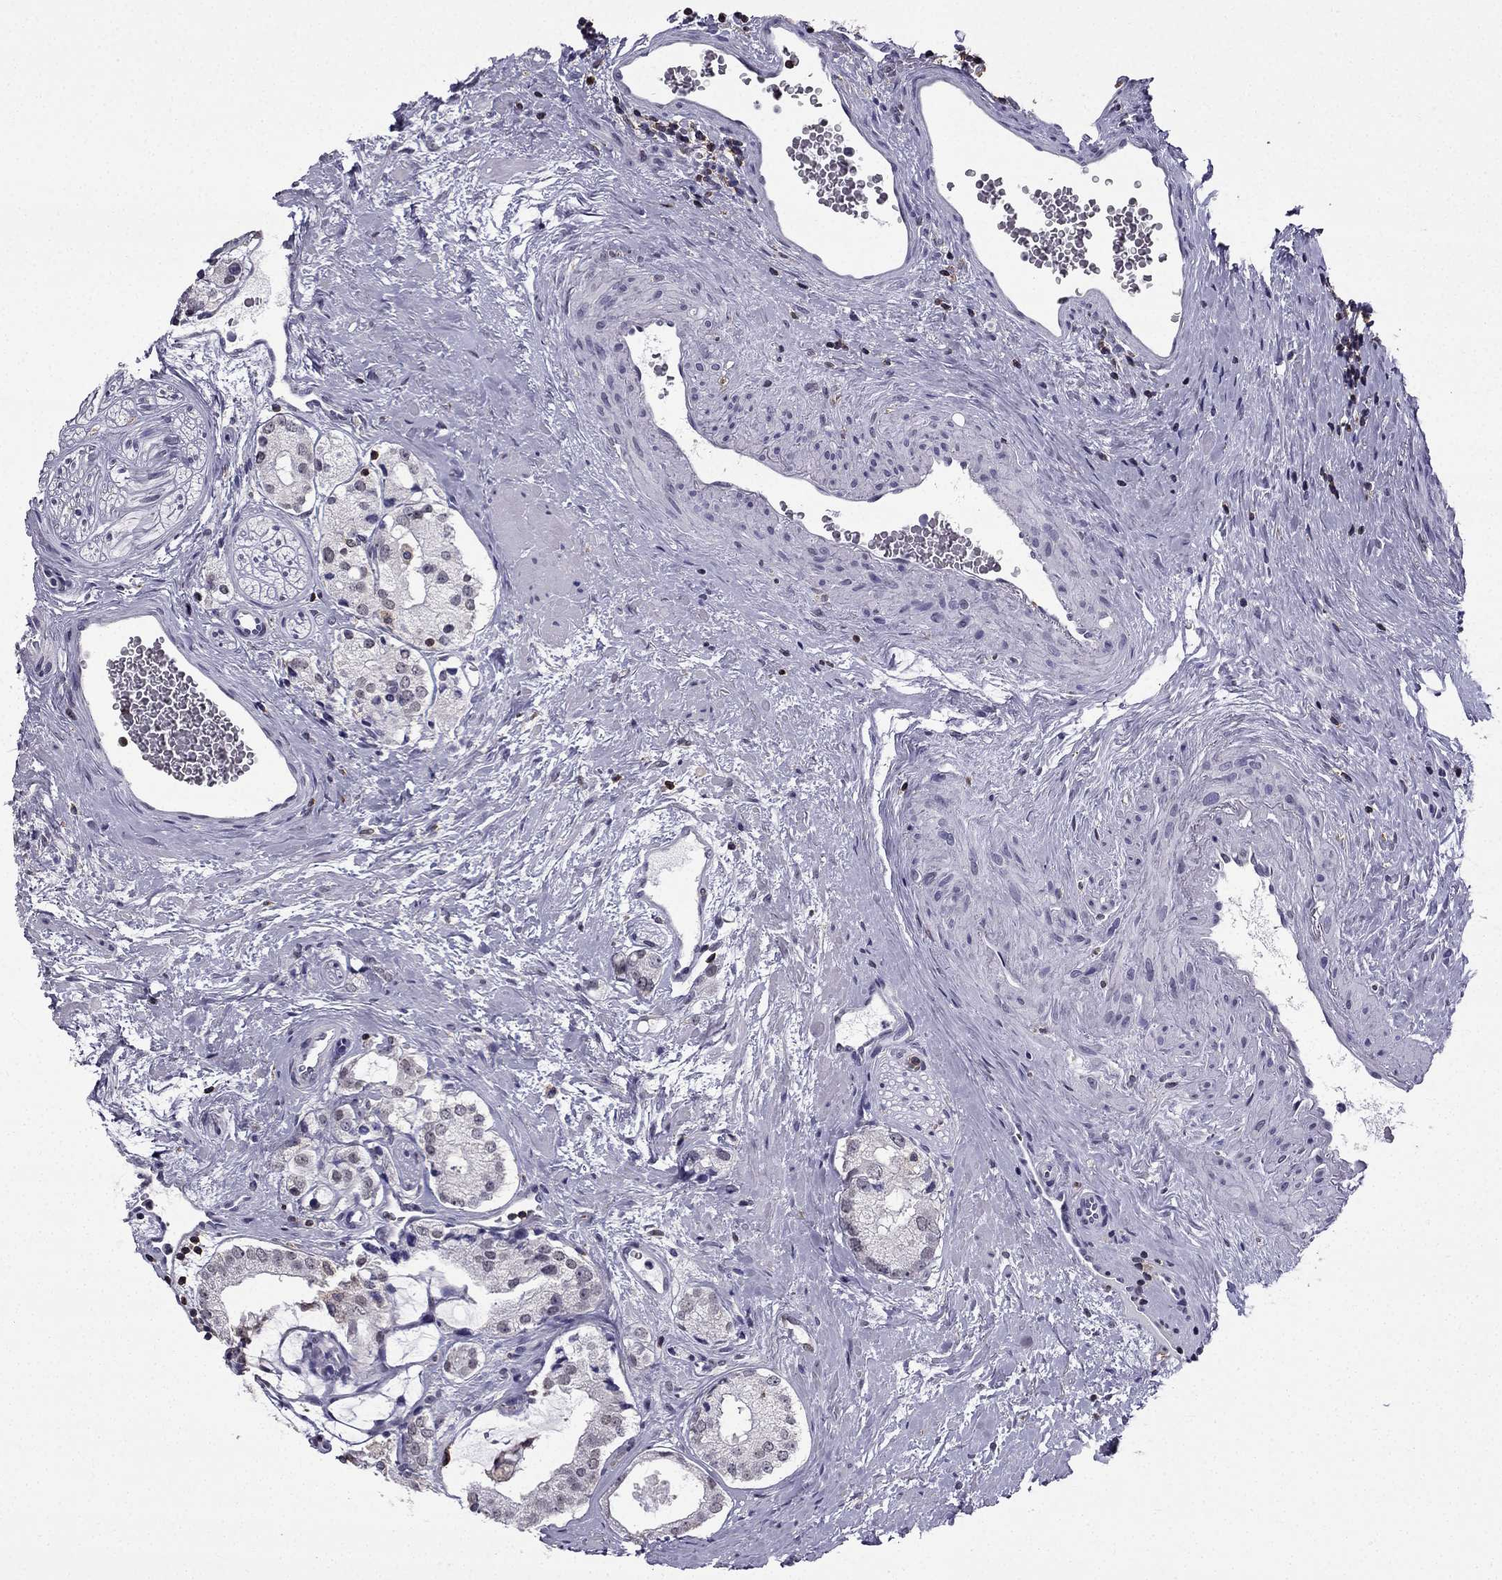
{"staining": {"intensity": "negative", "quantity": "none", "location": "none"}, "tissue": "prostate cancer", "cell_type": "Tumor cells", "image_type": "cancer", "snomed": [{"axis": "morphology", "description": "Adenocarcinoma, NOS"}, {"axis": "topography", "description": "Prostate"}], "caption": "Image shows no significant protein expression in tumor cells of prostate adenocarcinoma.", "gene": "CCK", "patient": {"sex": "male", "age": 66}}